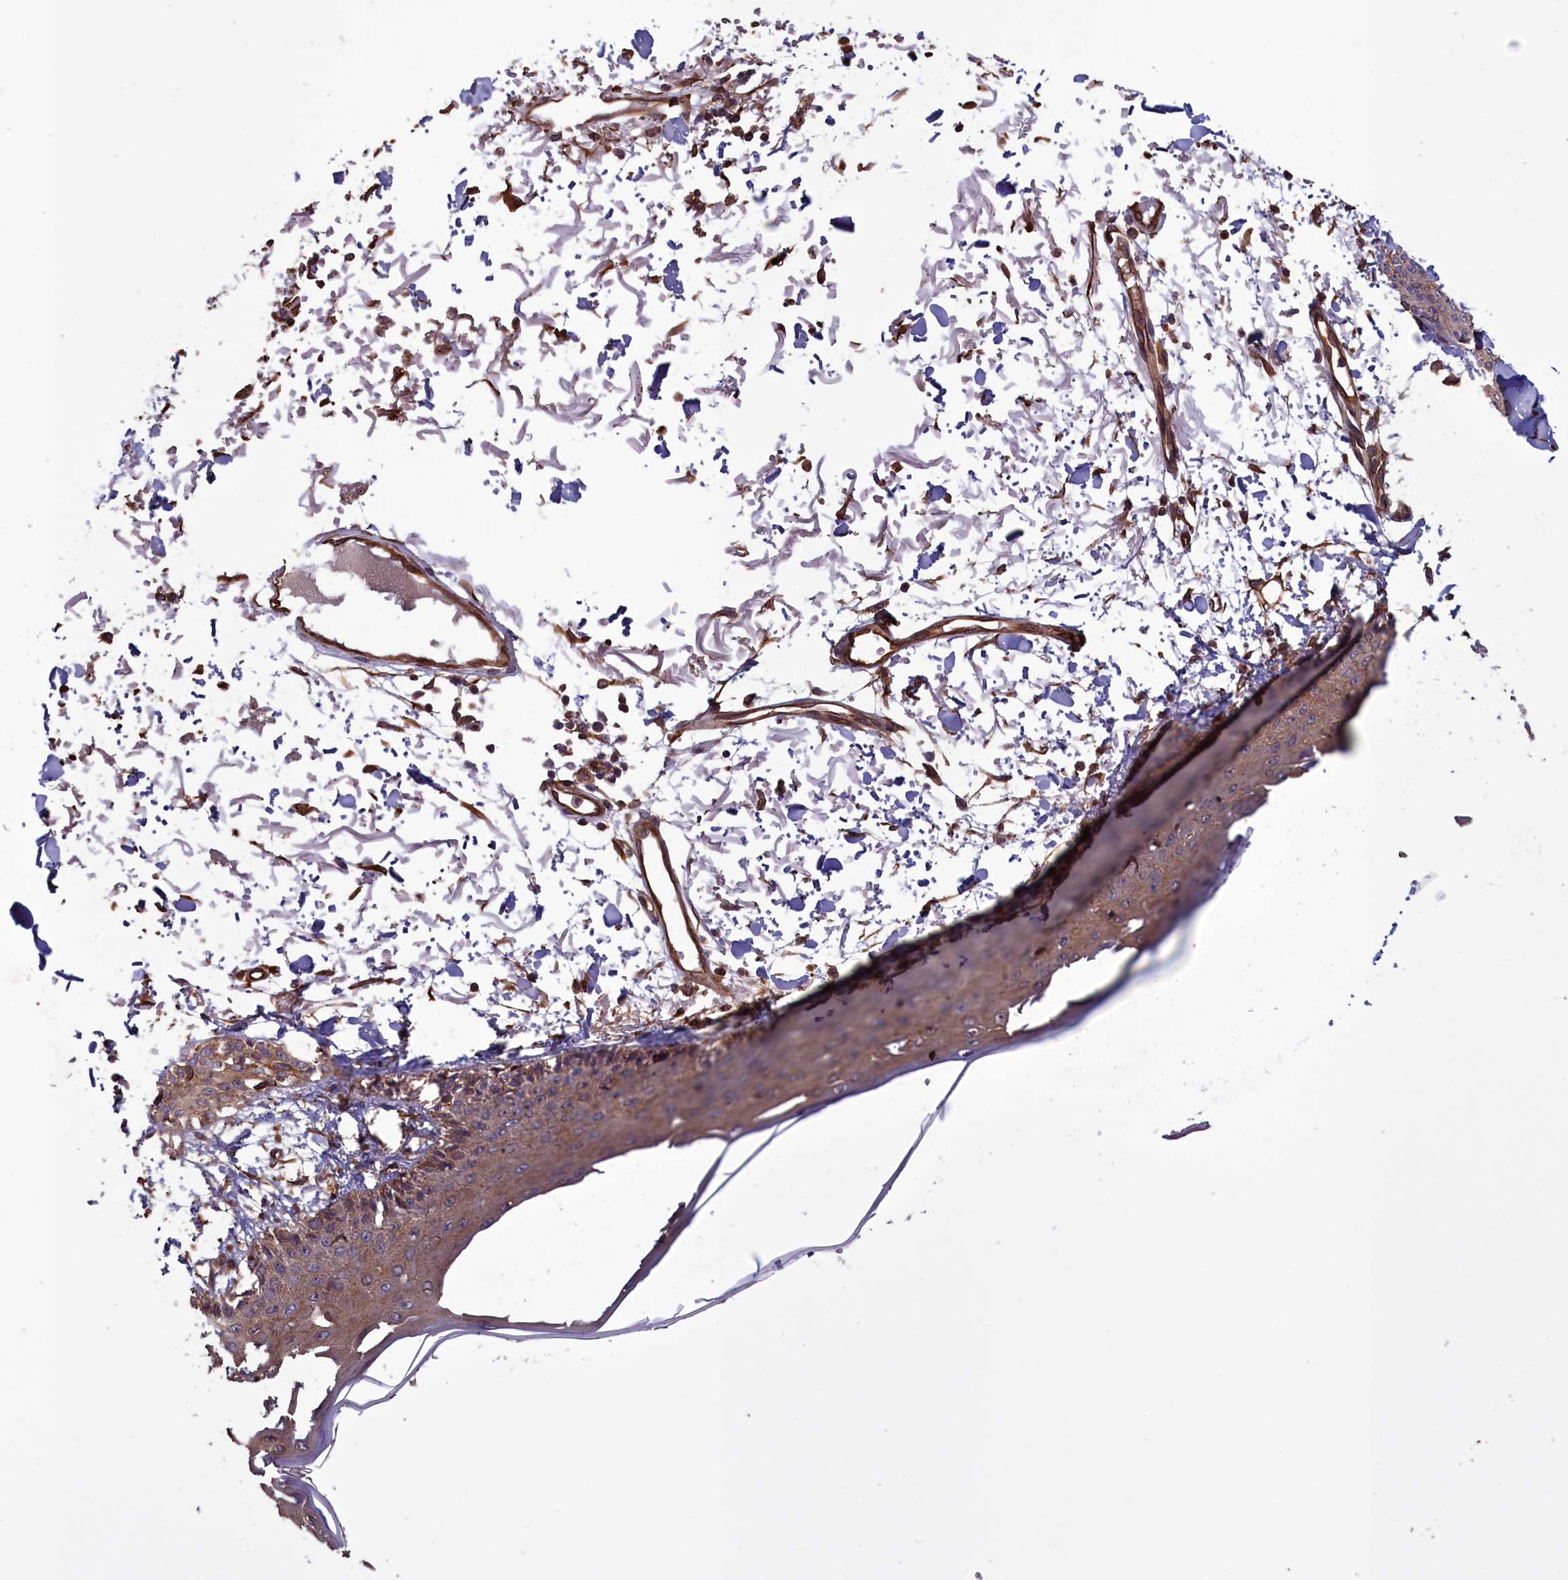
{"staining": {"intensity": "strong", "quantity": ">75%", "location": "cytoplasmic/membranous"}, "tissue": "skin", "cell_type": "Fibroblasts", "image_type": "normal", "snomed": [{"axis": "morphology", "description": "Normal tissue, NOS"}, {"axis": "morphology", "description": "Squamous cell carcinoma, NOS"}, {"axis": "topography", "description": "Skin"}, {"axis": "topography", "description": "Peripheral nerve tissue"}], "caption": "Immunohistochemistry (IHC) (DAB (3,3'-diaminobenzidine)) staining of unremarkable human skin displays strong cytoplasmic/membranous protein positivity in approximately >75% of fibroblasts. The protein is shown in brown color, while the nuclei are stained blue.", "gene": "DAPK3", "patient": {"sex": "male", "age": 83}}